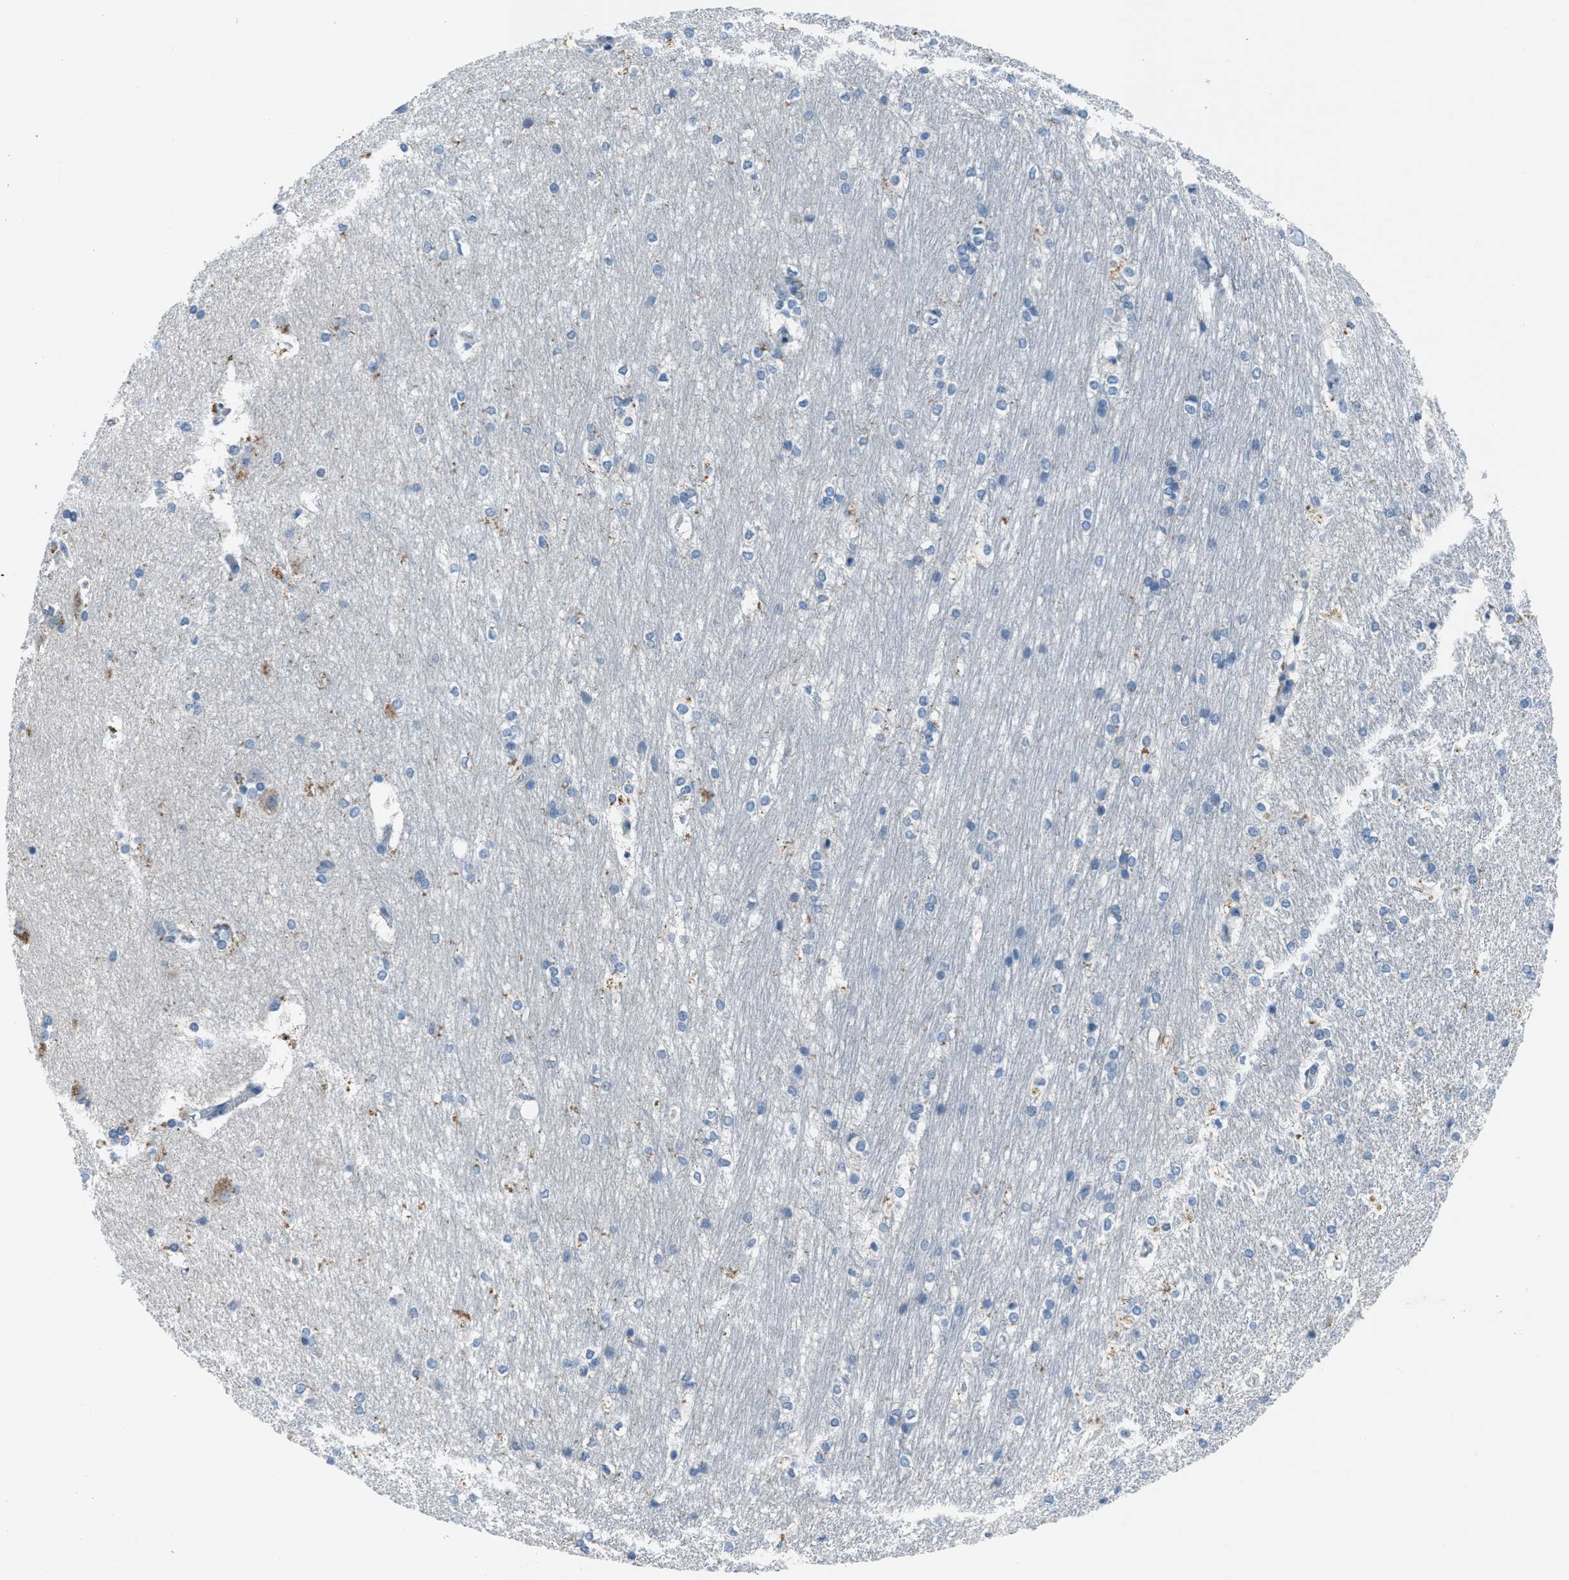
{"staining": {"intensity": "negative", "quantity": "none", "location": "none"}, "tissue": "hippocampus", "cell_type": "Glial cells", "image_type": "normal", "snomed": [{"axis": "morphology", "description": "Normal tissue, NOS"}, {"axis": "topography", "description": "Hippocampus"}], "caption": "IHC image of benign hippocampus: hippocampus stained with DAB reveals no significant protein expression in glial cells.", "gene": "ADAM2", "patient": {"sex": "female", "age": 19}}